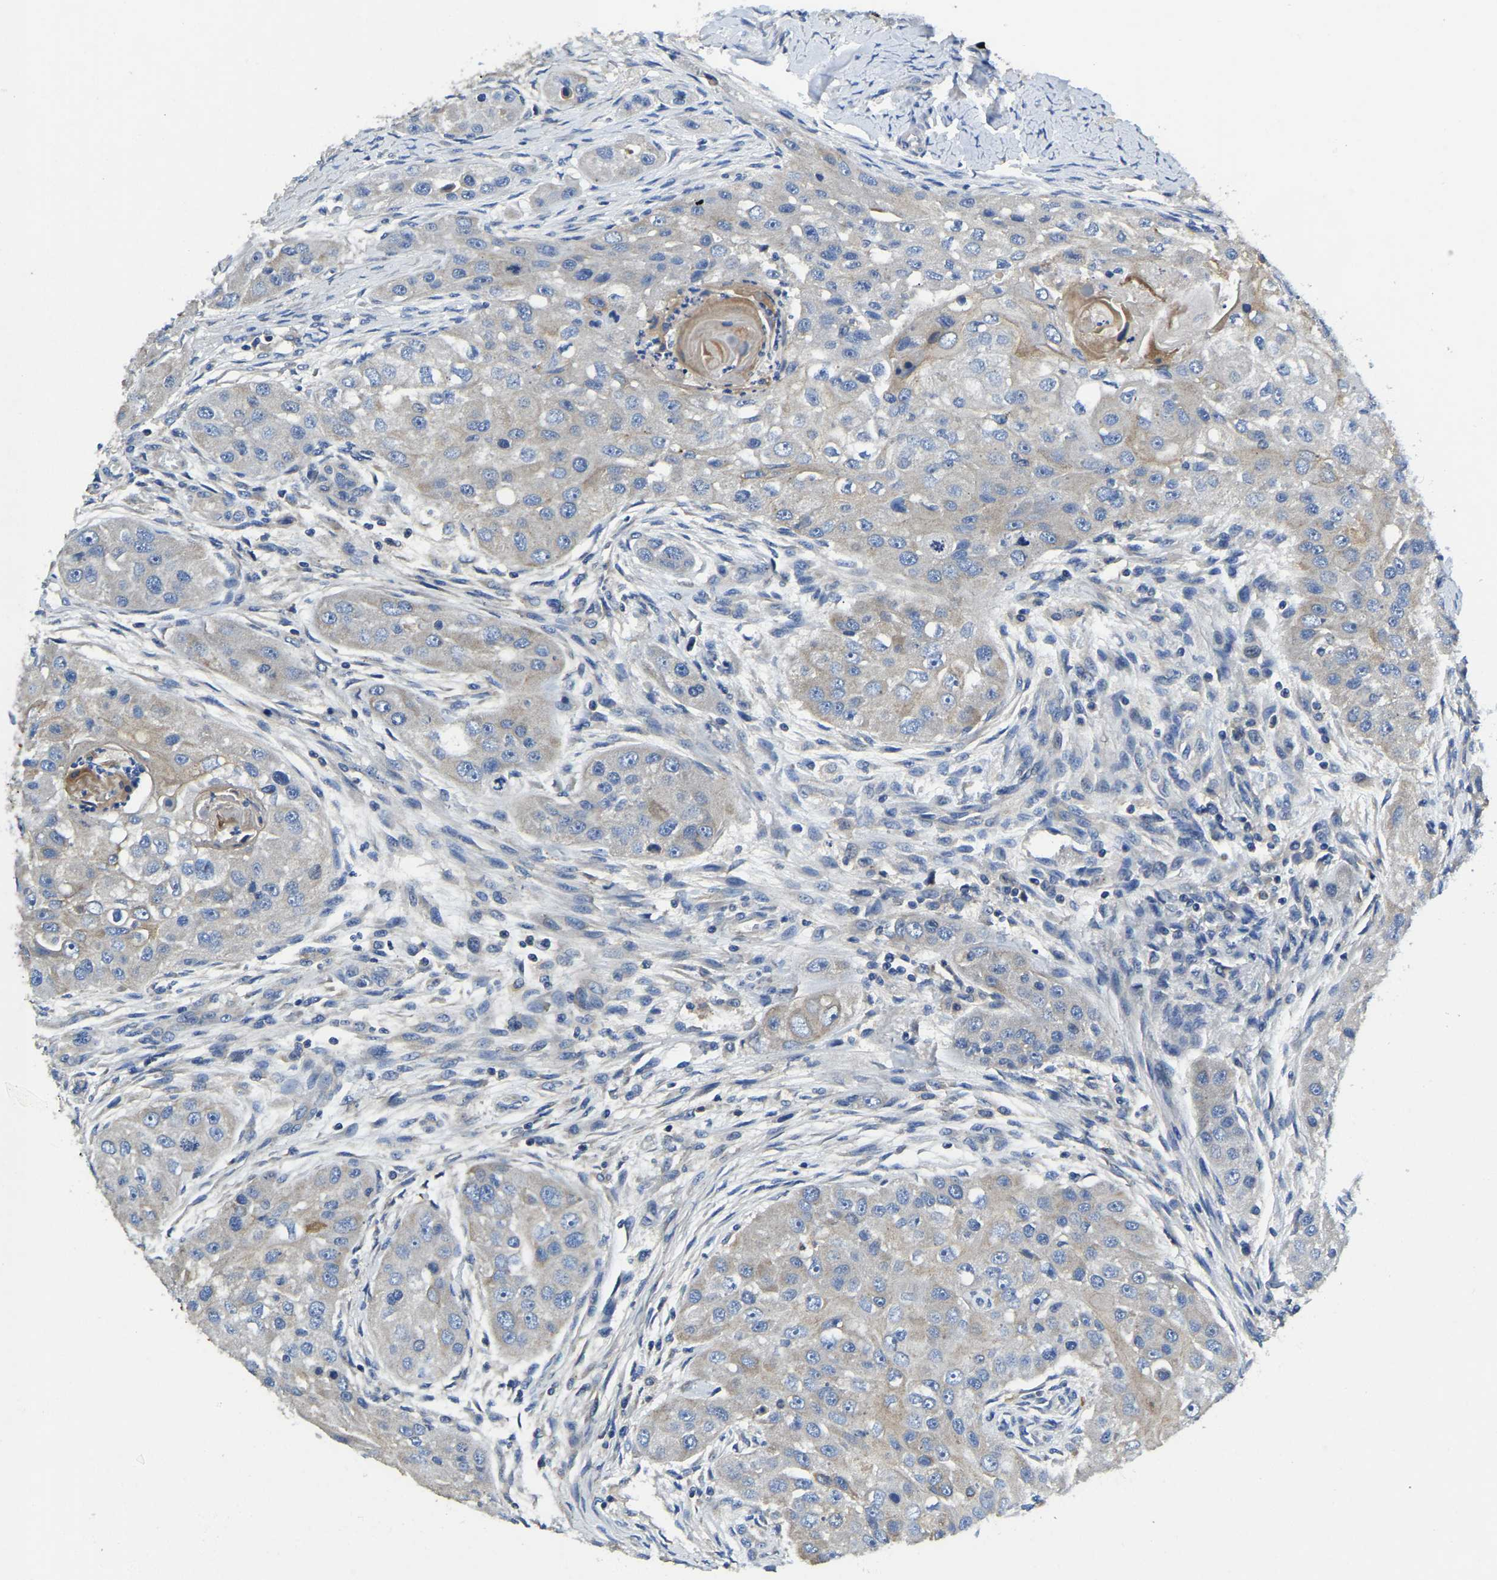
{"staining": {"intensity": "negative", "quantity": "none", "location": "none"}, "tissue": "head and neck cancer", "cell_type": "Tumor cells", "image_type": "cancer", "snomed": [{"axis": "morphology", "description": "Normal tissue, NOS"}, {"axis": "morphology", "description": "Squamous cell carcinoma, NOS"}, {"axis": "topography", "description": "Skeletal muscle"}, {"axis": "topography", "description": "Head-Neck"}], "caption": "Photomicrograph shows no protein positivity in tumor cells of head and neck squamous cell carcinoma tissue.", "gene": "STAT2", "patient": {"sex": "male", "age": 51}}